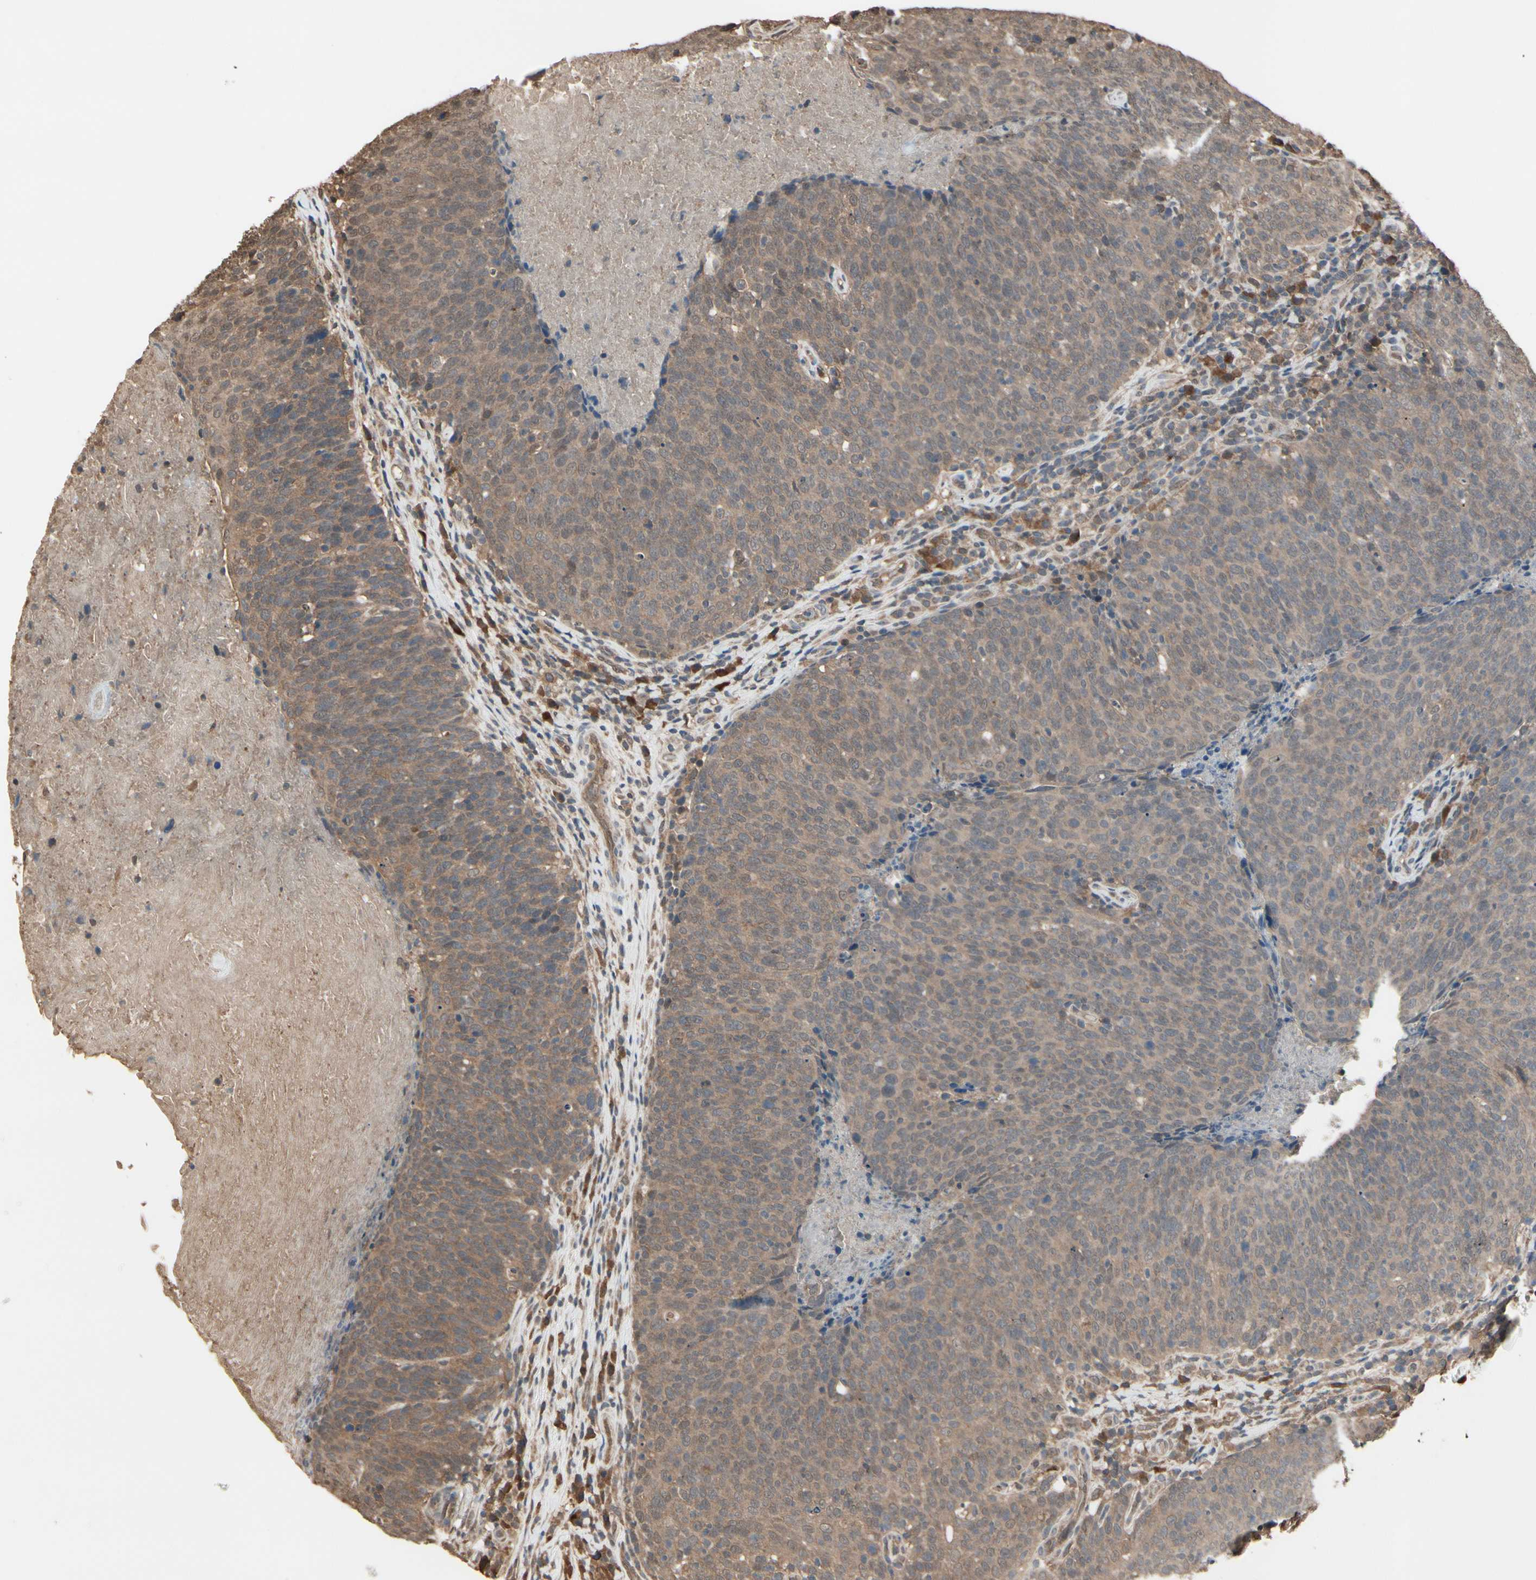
{"staining": {"intensity": "weak", "quantity": ">75%", "location": "cytoplasmic/membranous"}, "tissue": "head and neck cancer", "cell_type": "Tumor cells", "image_type": "cancer", "snomed": [{"axis": "morphology", "description": "Squamous cell carcinoma, NOS"}, {"axis": "morphology", "description": "Squamous cell carcinoma, metastatic, NOS"}, {"axis": "topography", "description": "Lymph node"}, {"axis": "topography", "description": "Head-Neck"}], "caption": "Brown immunohistochemical staining in head and neck cancer shows weak cytoplasmic/membranous staining in about >75% of tumor cells. Using DAB (brown) and hematoxylin (blue) stains, captured at high magnification using brightfield microscopy.", "gene": "PNPLA7", "patient": {"sex": "male", "age": 62}}